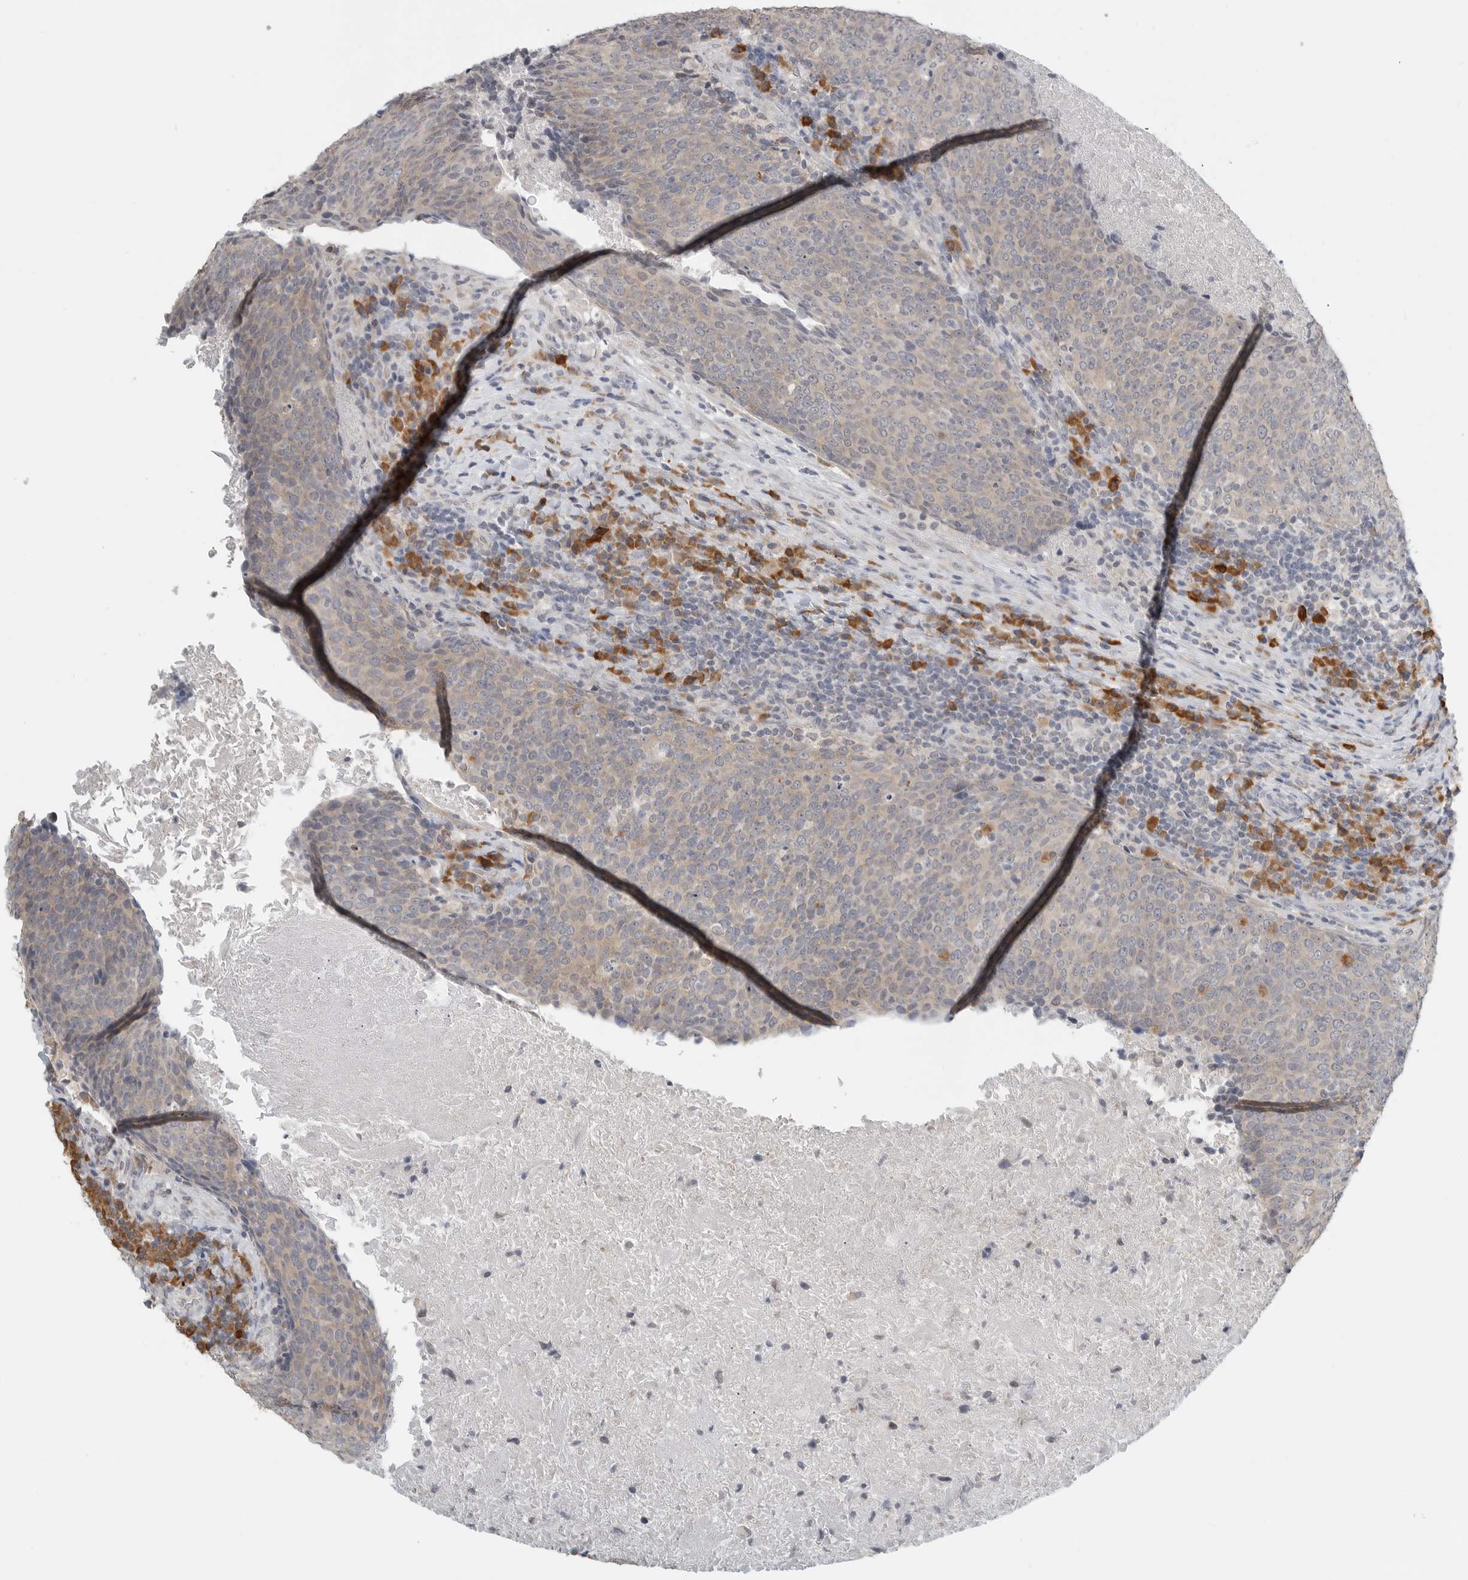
{"staining": {"intensity": "weak", "quantity": "25%-75%", "location": "cytoplasmic/membranous"}, "tissue": "head and neck cancer", "cell_type": "Tumor cells", "image_type": "cancer", "snomed": [{"axis": "morphology", "description": "Squamous cell carcinoma, NOS"}, {"axis": "morphology", "description": "Squamous cell carcinoma, metastatic, NOS"}, {"axis": "topography", "description": "Lymph node"}, {"axis": "topography", "description": "Head-Neck"}], "caption": "A histopathology image of head and neck cancer (metastatic squamous cell carcinoma) stained for a protein exhibits weak cytoplasmic/membranous brown staining in tumor cells. Using DAB (3,3'-diaminobenzidine) (brown) and hematoxylin (blue) stains, captured at high magnification using brightfield microscopy.", "gene": "IL12RB2", "patient": {"sex": "male", "age": 62}}